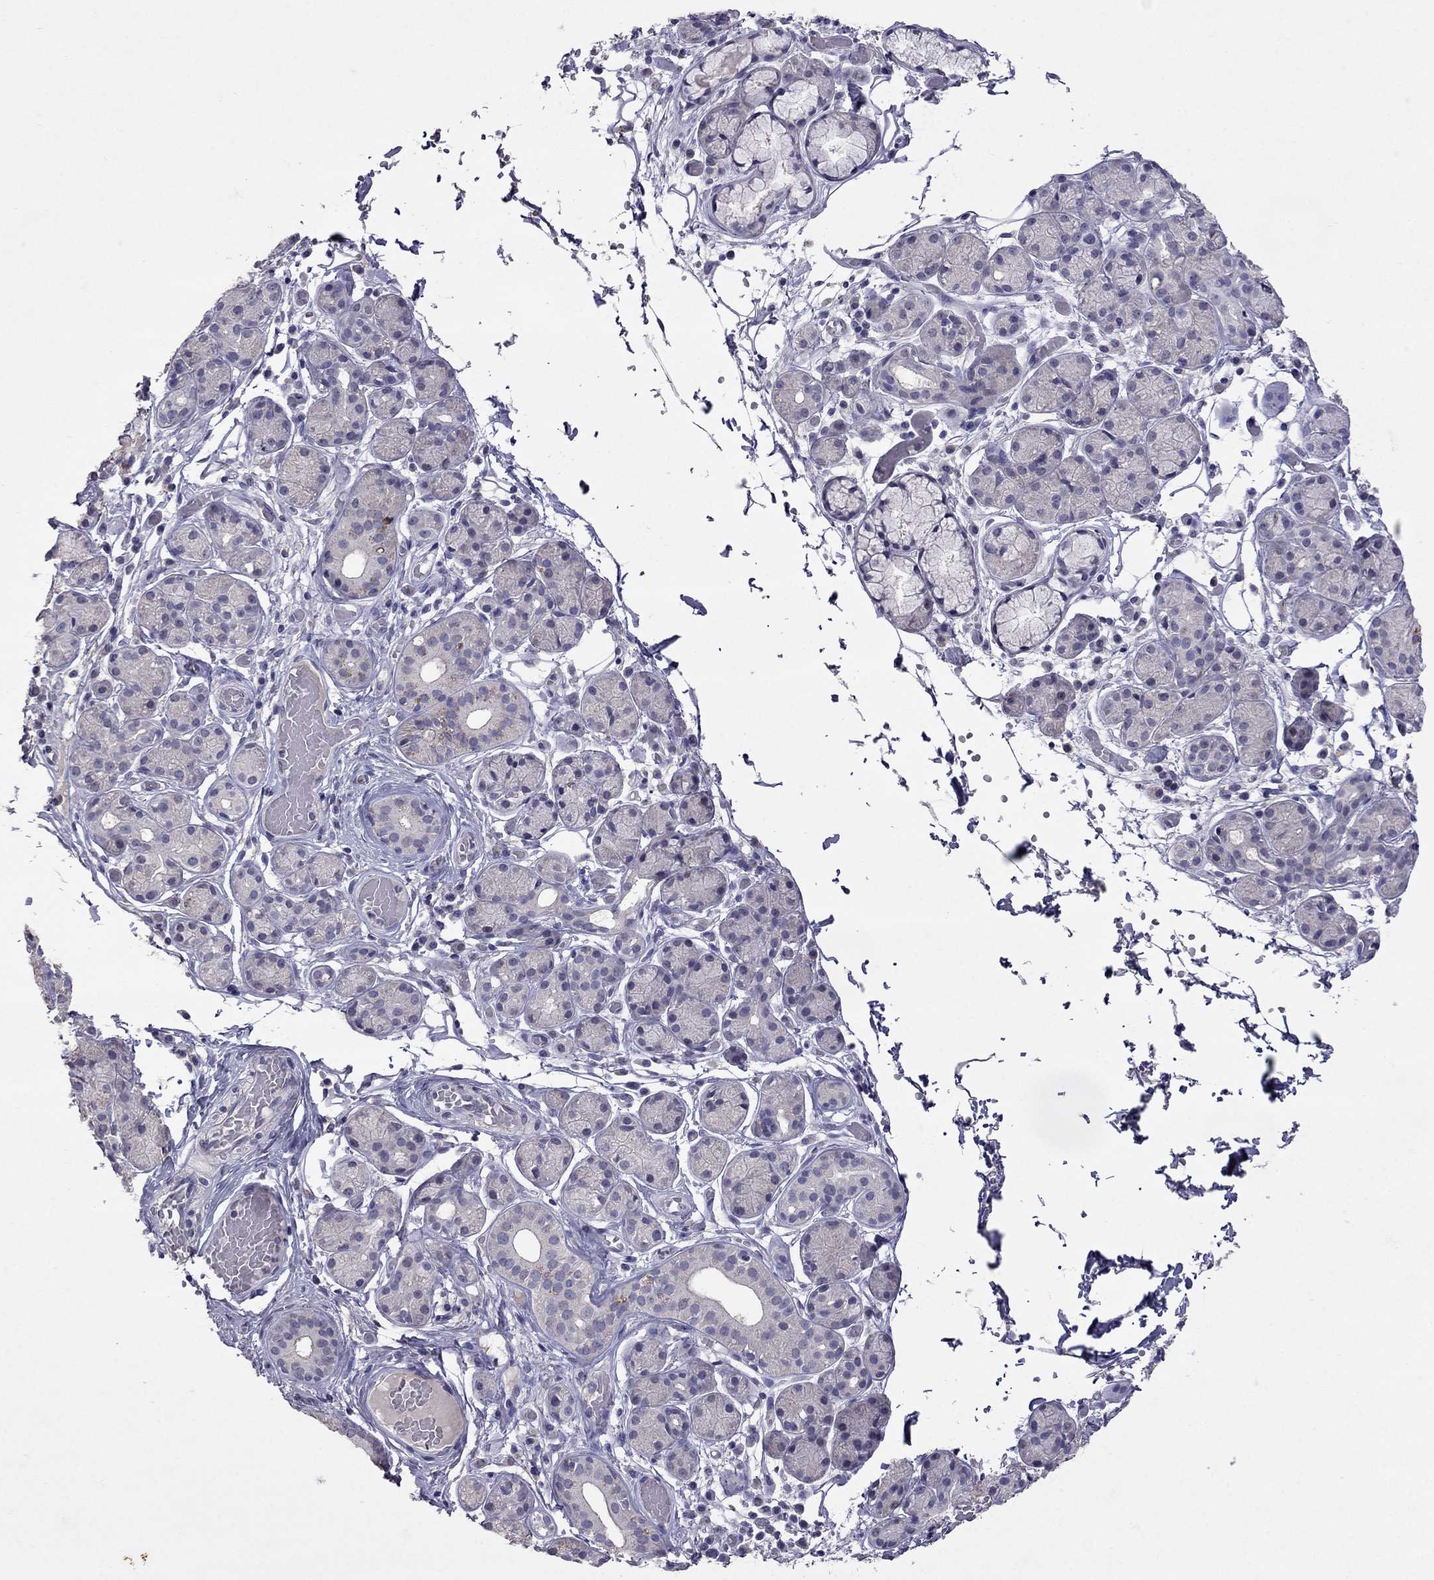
{"staining": {"intensity": "negative", "quantity": "none", "location": "none"}, "tissue": "salivary gland", "cell_type": "Glandular cells", "image_type": "normal", "snomed": [{"axis": "morphology", "description": "Normal tissue, NOS"}, {"axis": "topography", "description": "Salivary gland"}, {"axis": "topography", "description": "Peripheral nerve tissue"}], "caption": "Protein analysis of benign salivary gland demonstrates no significant positivity in glandular cells. Brightfield microscopy of immunohistochemistry stained with DAB (3,3'-diaminobenzidine) (brown) and hematoxylin (blue), captured at high magnification.", "gene": "FST", "patient": {"sex": "male", "age": 71}}